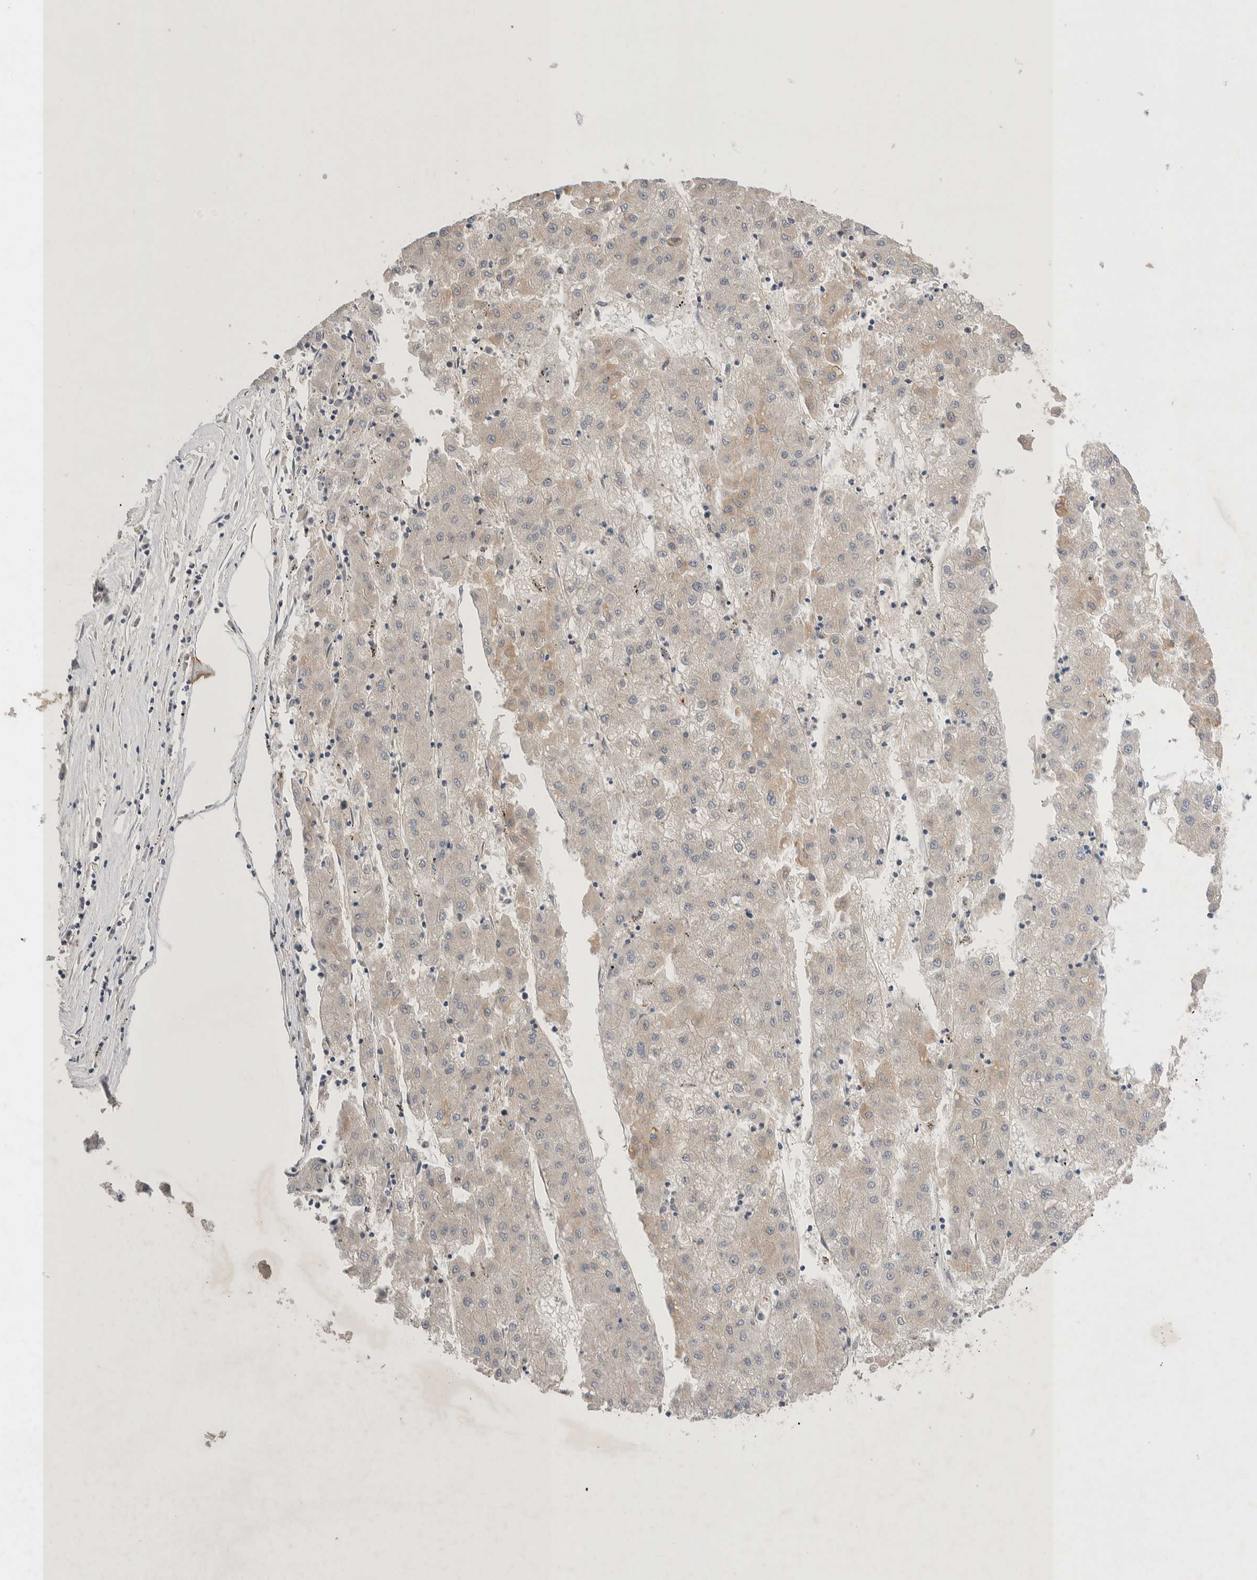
{"staining": {"intensity": "weak", "quantity": "<25%", "location": "cytoplasmic/membranous"}, "tissue": "liver cancer", "cell_type": "Tumor cells", "image_type": "cancer", "snomed": [{"axis": "morphology", "description": "Carcinoma, Hepatocellular, NOS"}, {"axis": "topography", "description": "Liver"}], "caption": "The photomicrograph demonstrates no significant expression in tumor cells of liver hepatocellular carcinoma. (DAB immunohistochemistry (IHC) visualized using brightfield microscopy, high magnification).", "gene": "ZNF704", "patient": {"sex": "male", "age": 72}}